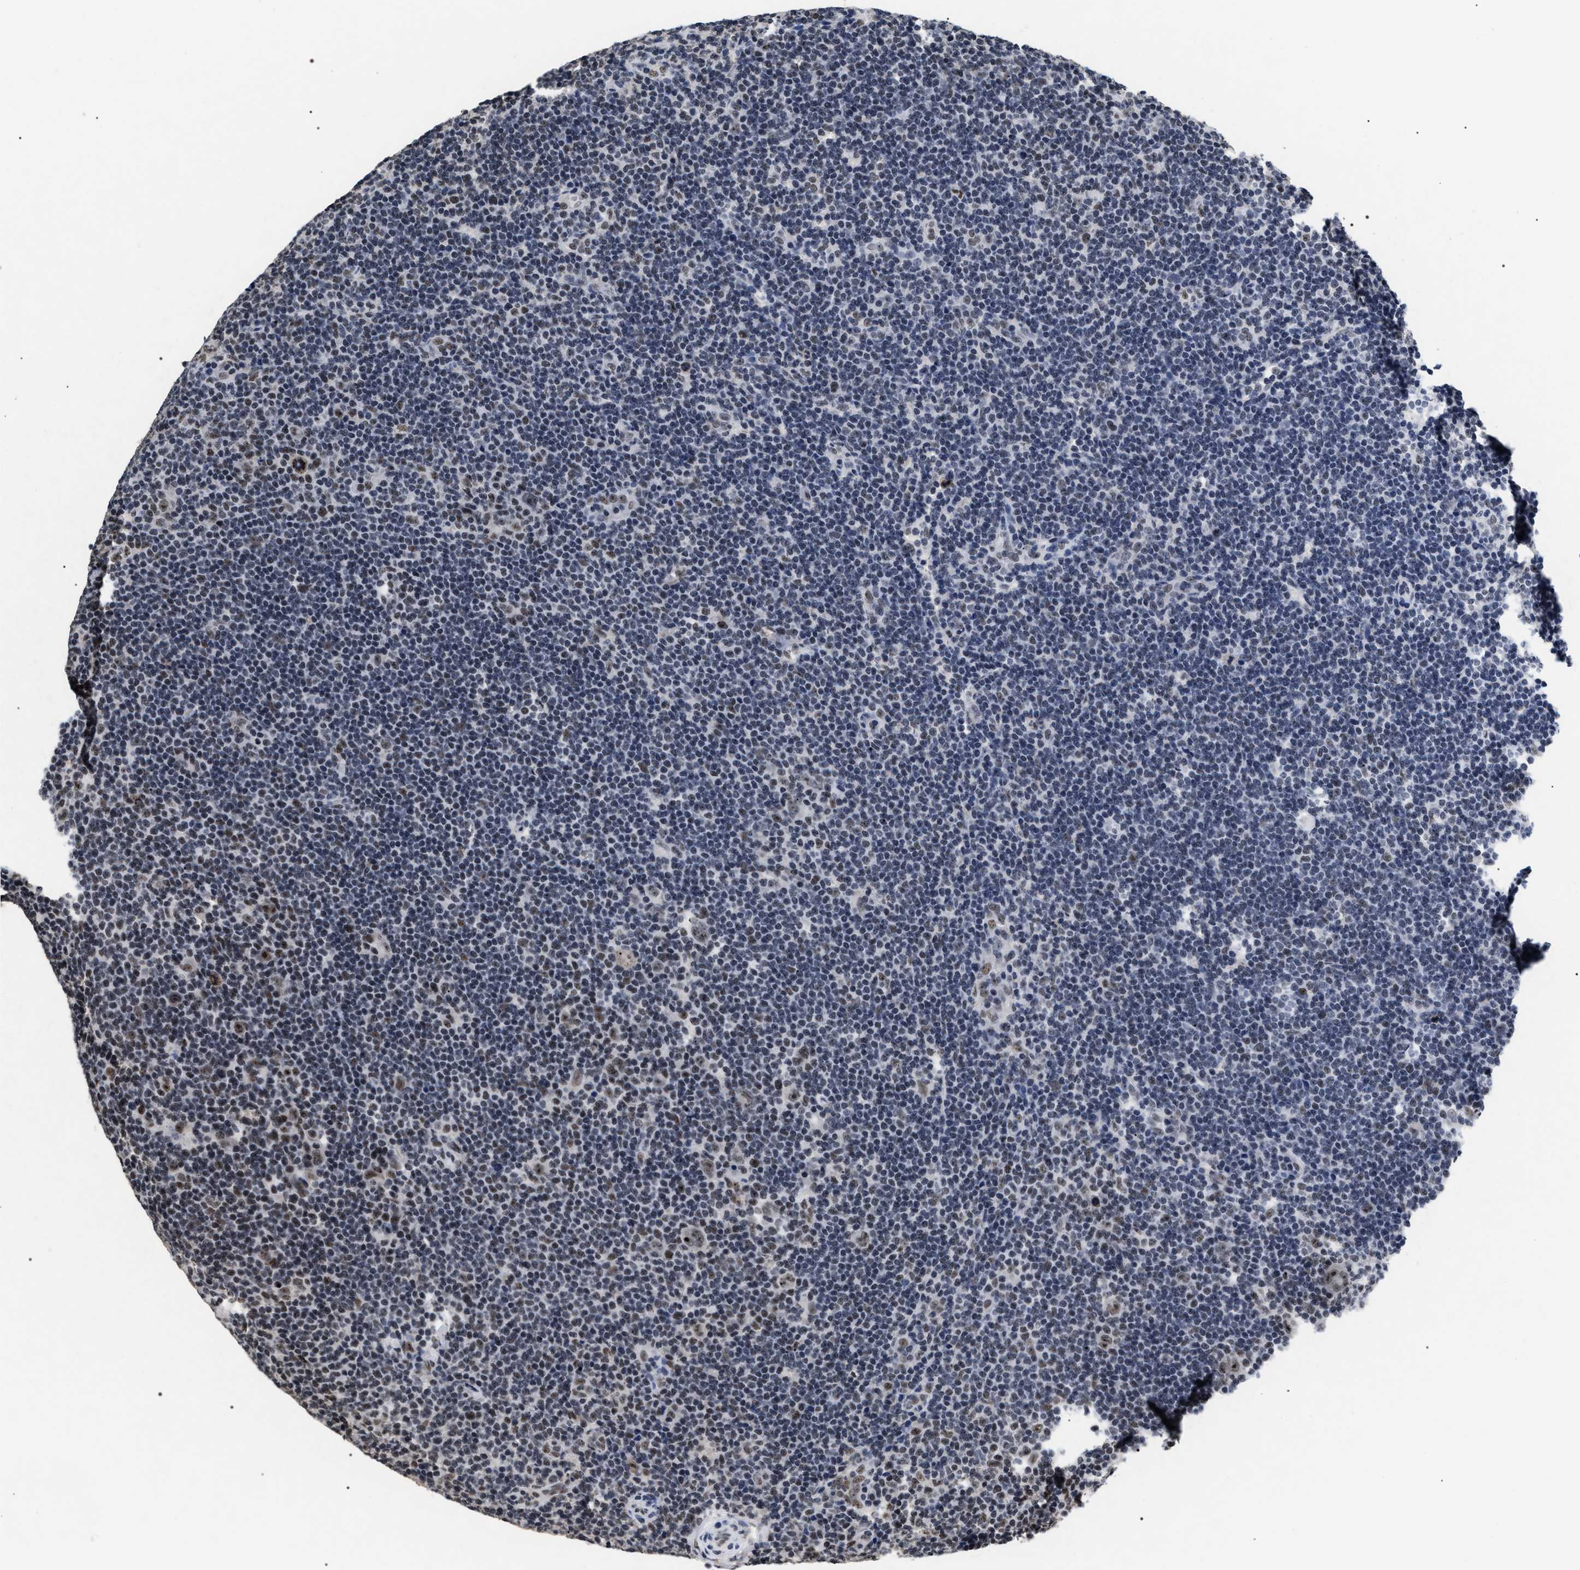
{"staining": {"intensity": "moderate", "quantity": "25%-75%", "location": "nuclear"}, "tissue": "lymphoma", "cell_type": "Tumor cells", "image_type": "cancer", "snomed": [{"axis": "morphology", "description": "Hodgkin's disease, NOS"}, {"axis": "topography", "description": "Lymph node"}], "caption": "Immunohistochemistry (IHC) of lymphoma exhibits medium levels of moderate nuclear positivity in about 25%-75% of tumor cells.", "gene": "RRP1B", "patient": {"sex": "female", "age": 57}}